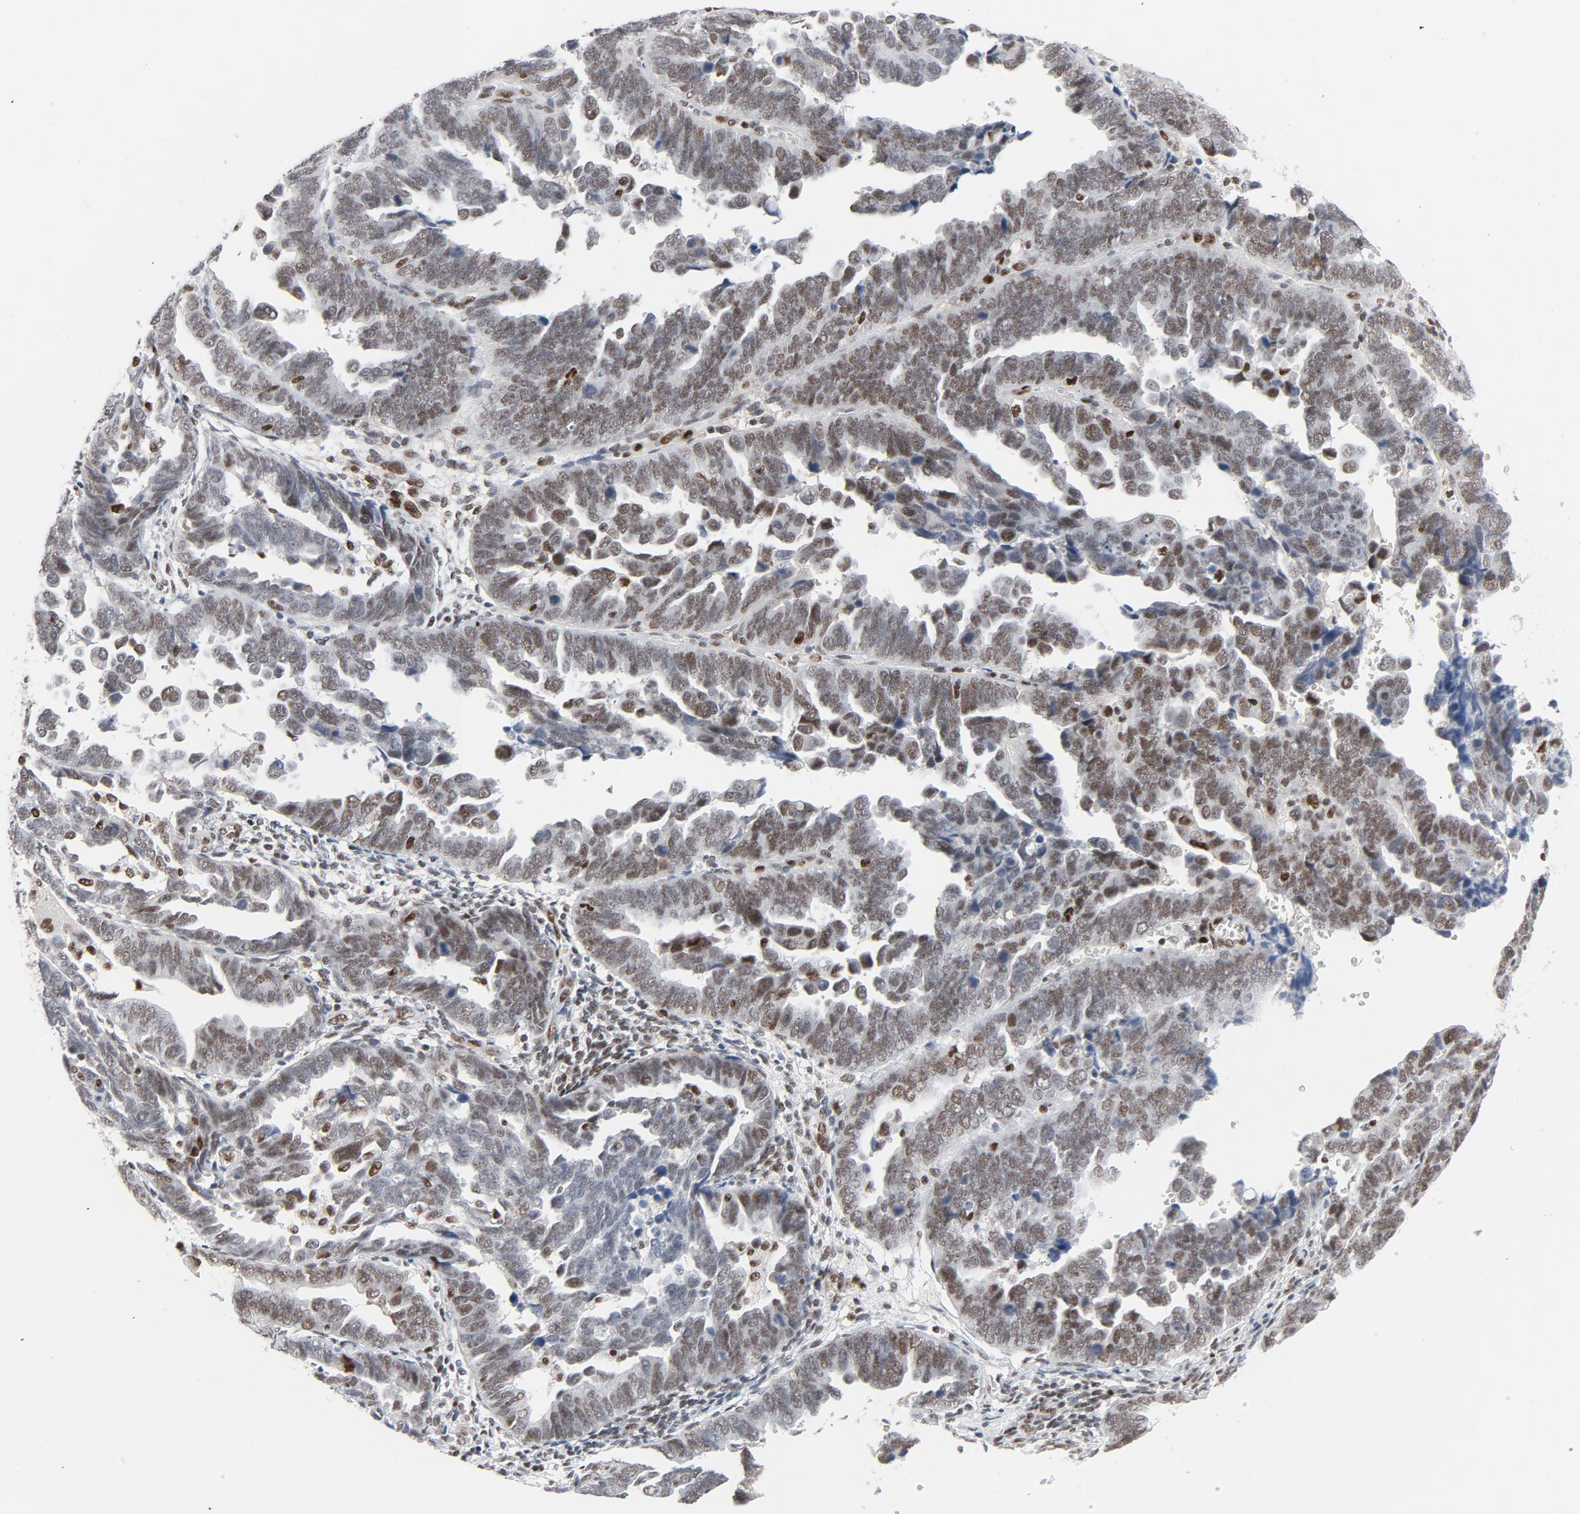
{"staining": {"intensity": "moderate", "quantity": ">75%", "location": "nuclear"}, "tissue": "endometrial cancer", "cell_type": "Tumor cells", "image_type": "cancer", "snomed": [{"axis": "morphology", "description": "Adenocarcinoma, NOS"}, {"axis": "topography", "description": "Endometrium"}], "caption": "A medium amount of moderate nuclear staining is seen in approximately >75% of tumor cells in adenocarcinoma (endometrial) tissue. (DAB (3,3'-diaminobenzidine) = brown stain, brightfield microscopy at high magnification).", "gene": "JMJD6", "patient": {"sex": "female", "age": 75}}